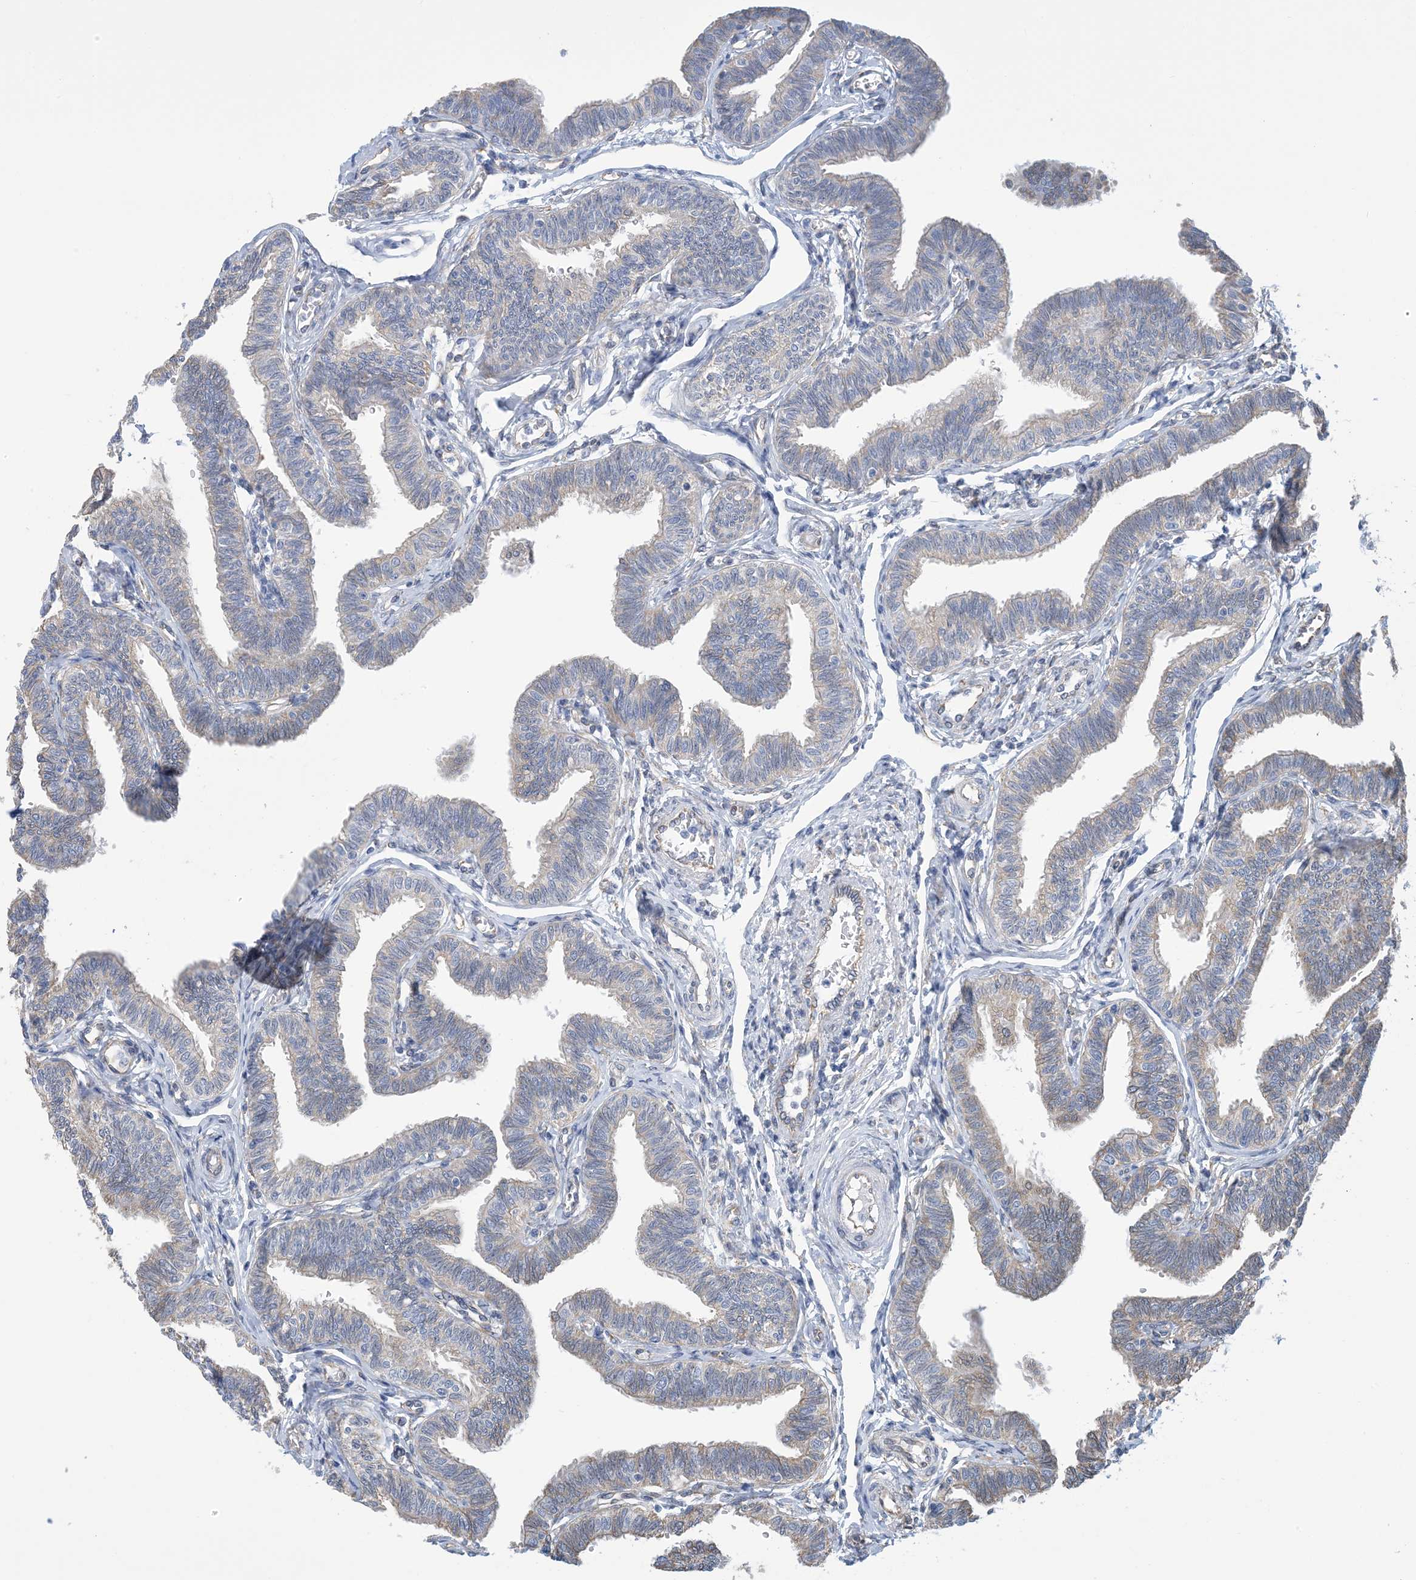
{"staining": {"intensity": "negative", "quantity": "none", "location": "none"}, "tissue": "fallopian tube", "cell_type": "Glandular cells", "image_type": "normal", "snomed": [{"axis": "morphology", "description": "Normal tissue, NOS"}, {"axis": "topography", "description": "Fallopian tube"}, {"axis": "topography", "description": "Ovary"}], "caption": "A high-resolution histopathology image shows immunohistochemistry staining of normal fallopian tube, which shows no significant staining in glandular cells.", "gene": "CCDC14", "patient": {"sex": "female", "age": 23}}